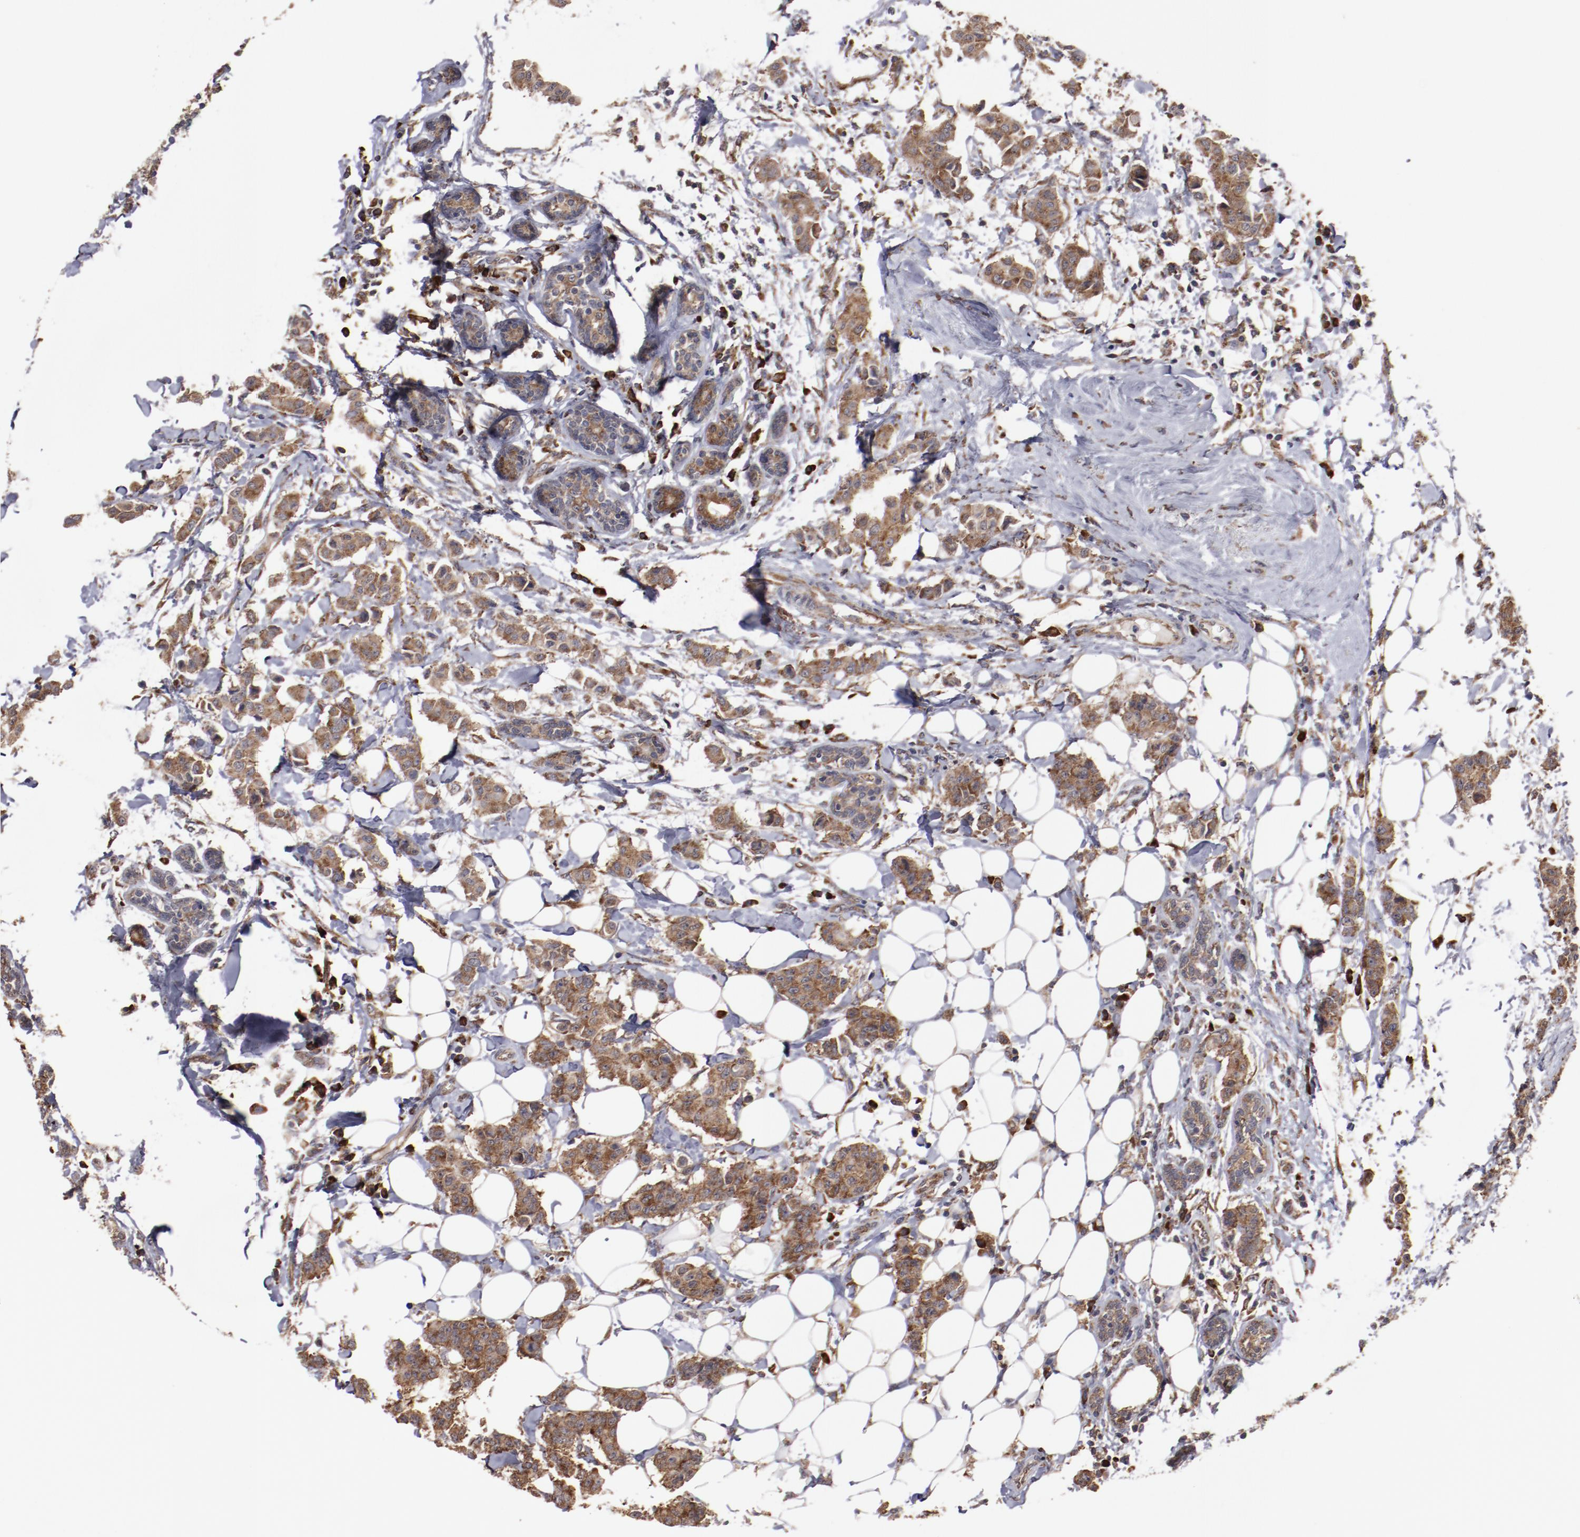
{"staining": {"intensity": "strong", "quantity": ">75%", "location": "cytoplasmic/membranous"}, "tissue": "breast cancer", "cell_type": "Tumor cells", "image_type": "cancer", "snomed": [{"axis": "morphology", "description": "Duct carcinoma"}, {"axis": "topography", "description": "Breast"}], "caption": "DAB immunohistochemical staining of breast cancer (infiltrating ductal carcinoma) exhibits strong cytoplasmic/membranous protein expression in about >75% of tumor cells.", "gene": "RPS4Y1", "patient": {"sex": "female", "age": 40}}